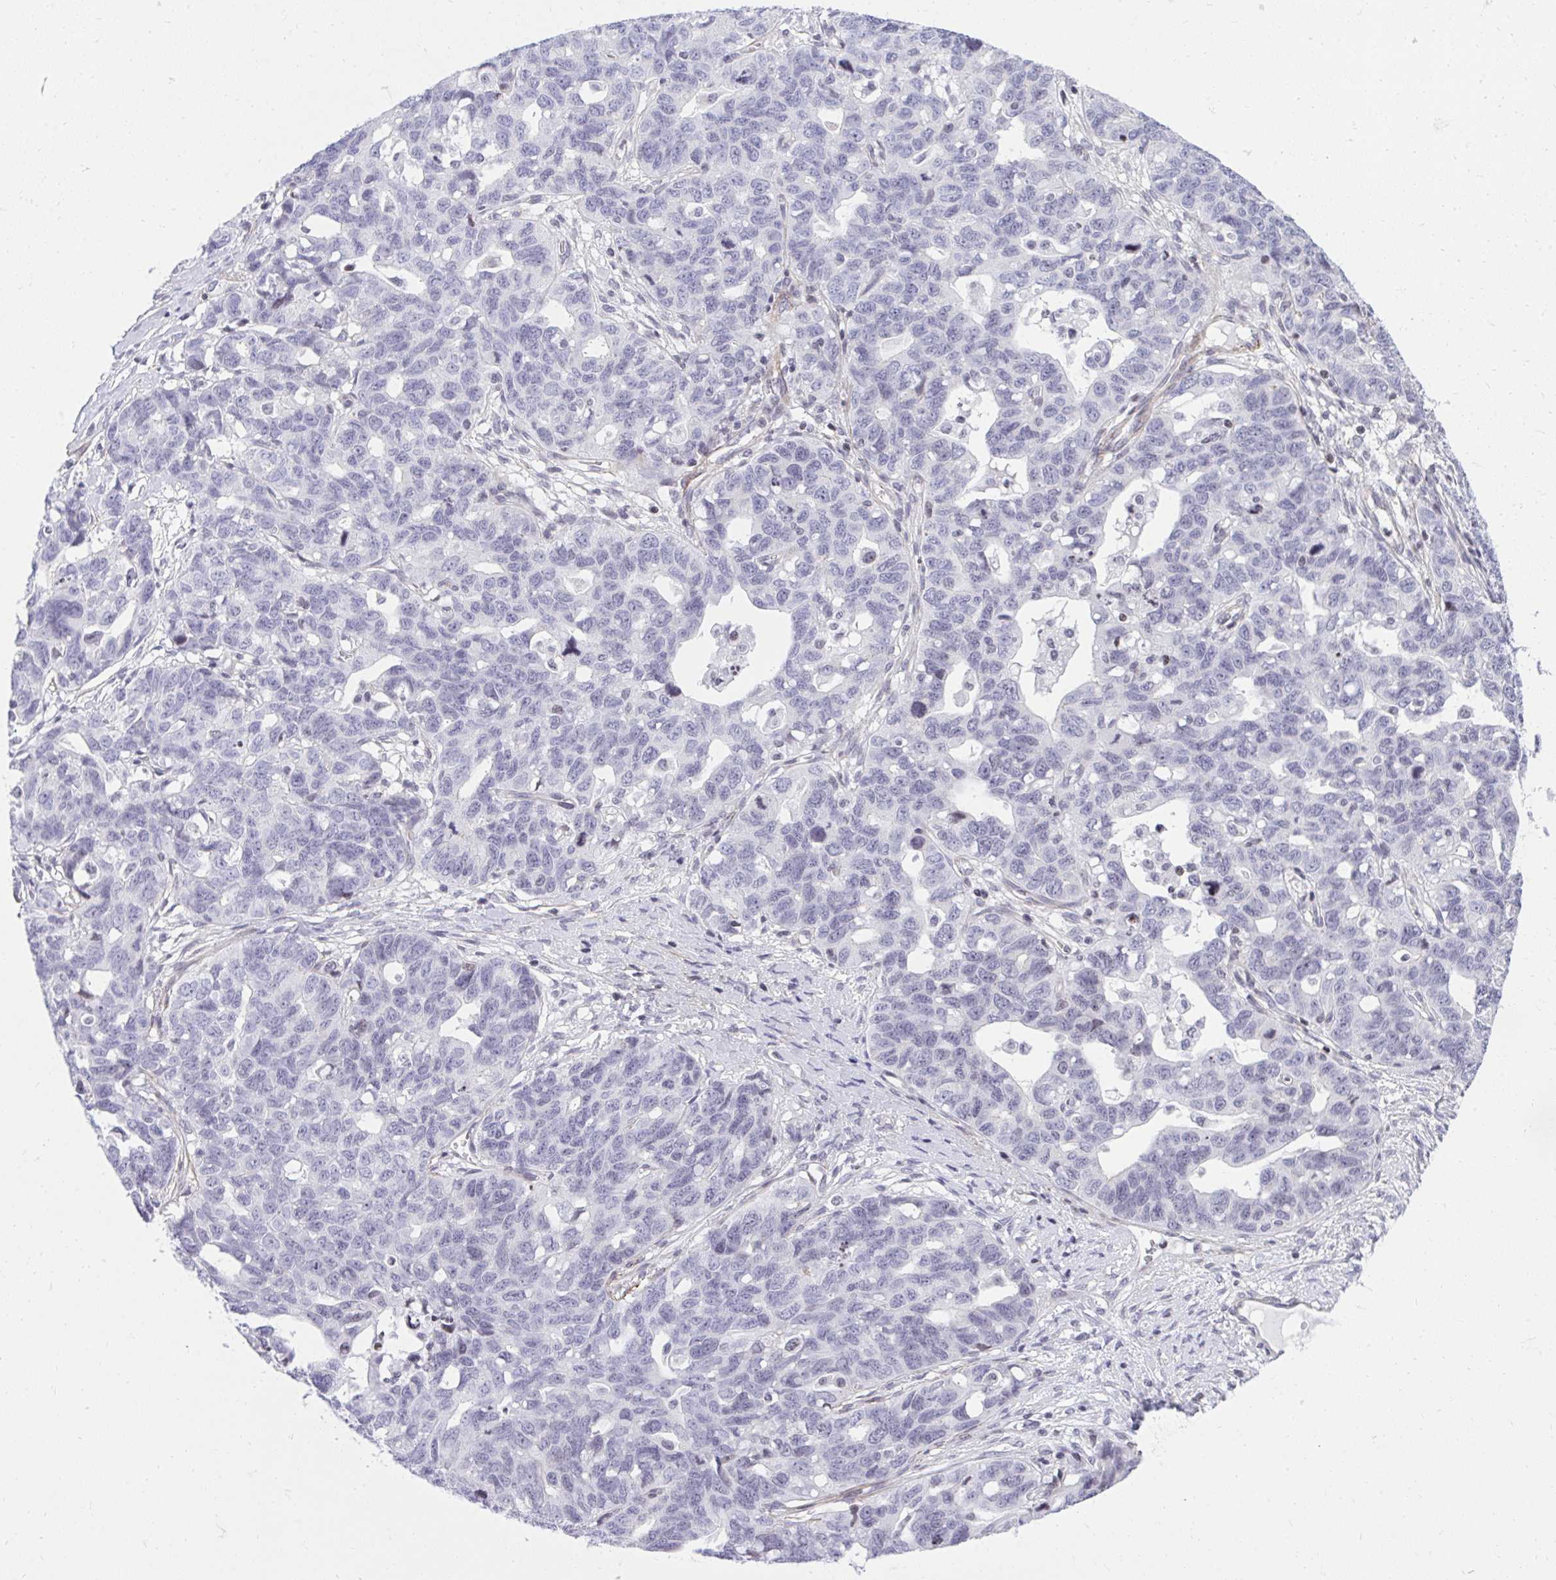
{"staining": {"intensity": "negative", "quantity": "none", "location": "none"}, "tissue": "ovarian cancer", "cell_type": "Tumor cells", "image_type": "cancer", "snomed": [{"axis": "morphology", "description": "Cystadenocarcinoma, serous, NOS"}, {"axis": "topography", "description": "Ovary"}], "caption": "Ovarian serous cystadenocarcinoma was stained to show a protein in brown. There is no significant expression in tumor cells. (Immunohistochemistry (ihc), brightfield microscopy, high magnification).", "gene": "KCNN4", "patient": {"sex": "female", "age": 69}}